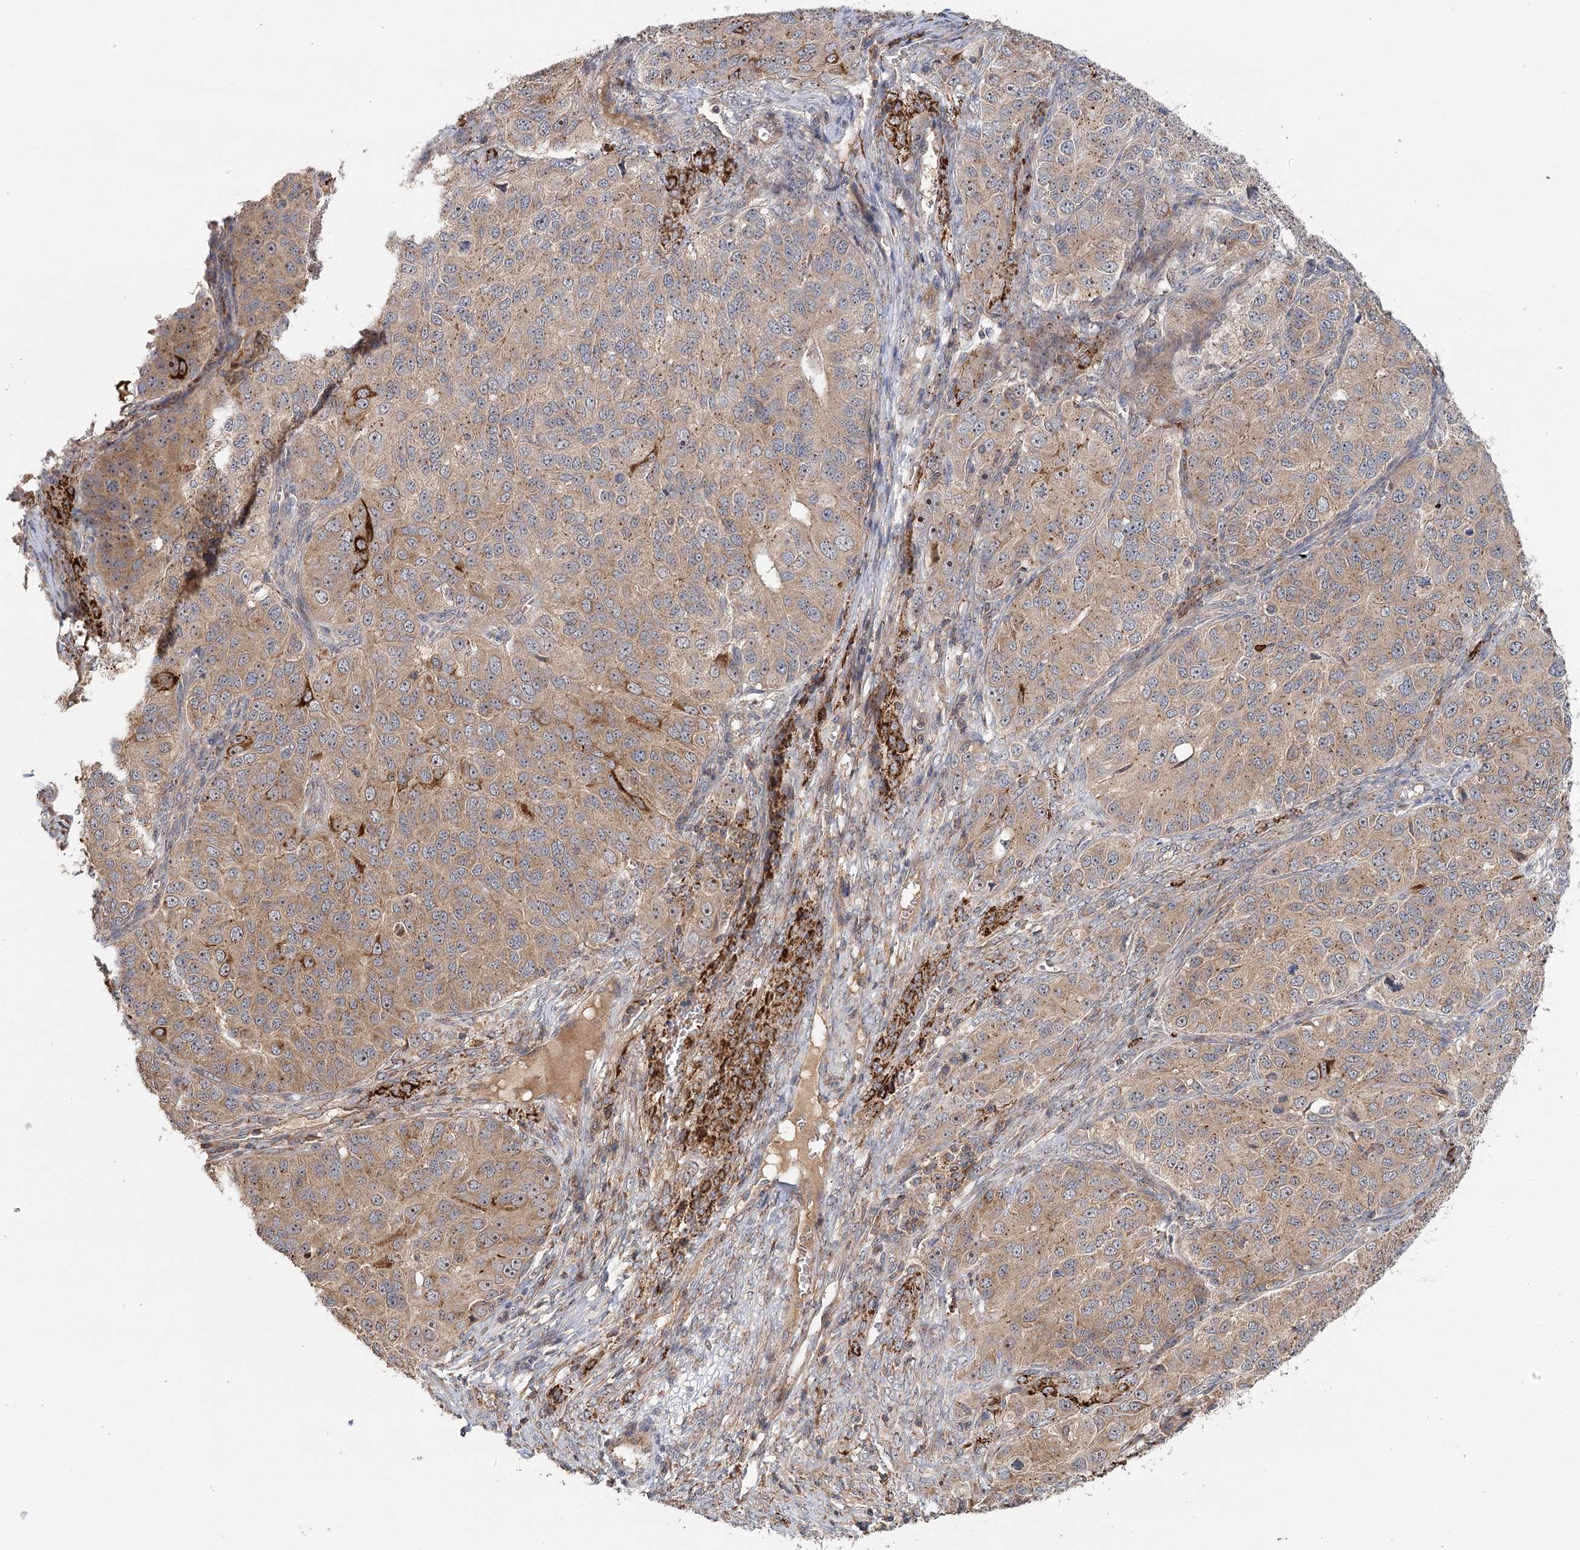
{"staining": {"intensity": "weak", "quantity": ">75%", "location": "cytoplasmic/membranous,nuclear"}, "tissue": "ovarian cancer", "cell_type": "Tumor cells", "image_type": "cancer", "snomed": [{"axis": "morphology", "description": "Carcinoma, endometroid"}, {"axis": "topography", "description": "Ovary"}], "caption": "Weak cytoplasmic/membranous and nuclear protein staining is identified in approximately >75% of tumor cells in endometroid carcinoma (ovarian). The staining was performed using DAB to visualize the protein expression in brown, while the nuclei were stained in blue with hematoxylin (Magnification: 20x).", "gene": "RAPGEF6", "patient": {"sex": "female", "age": 51}}